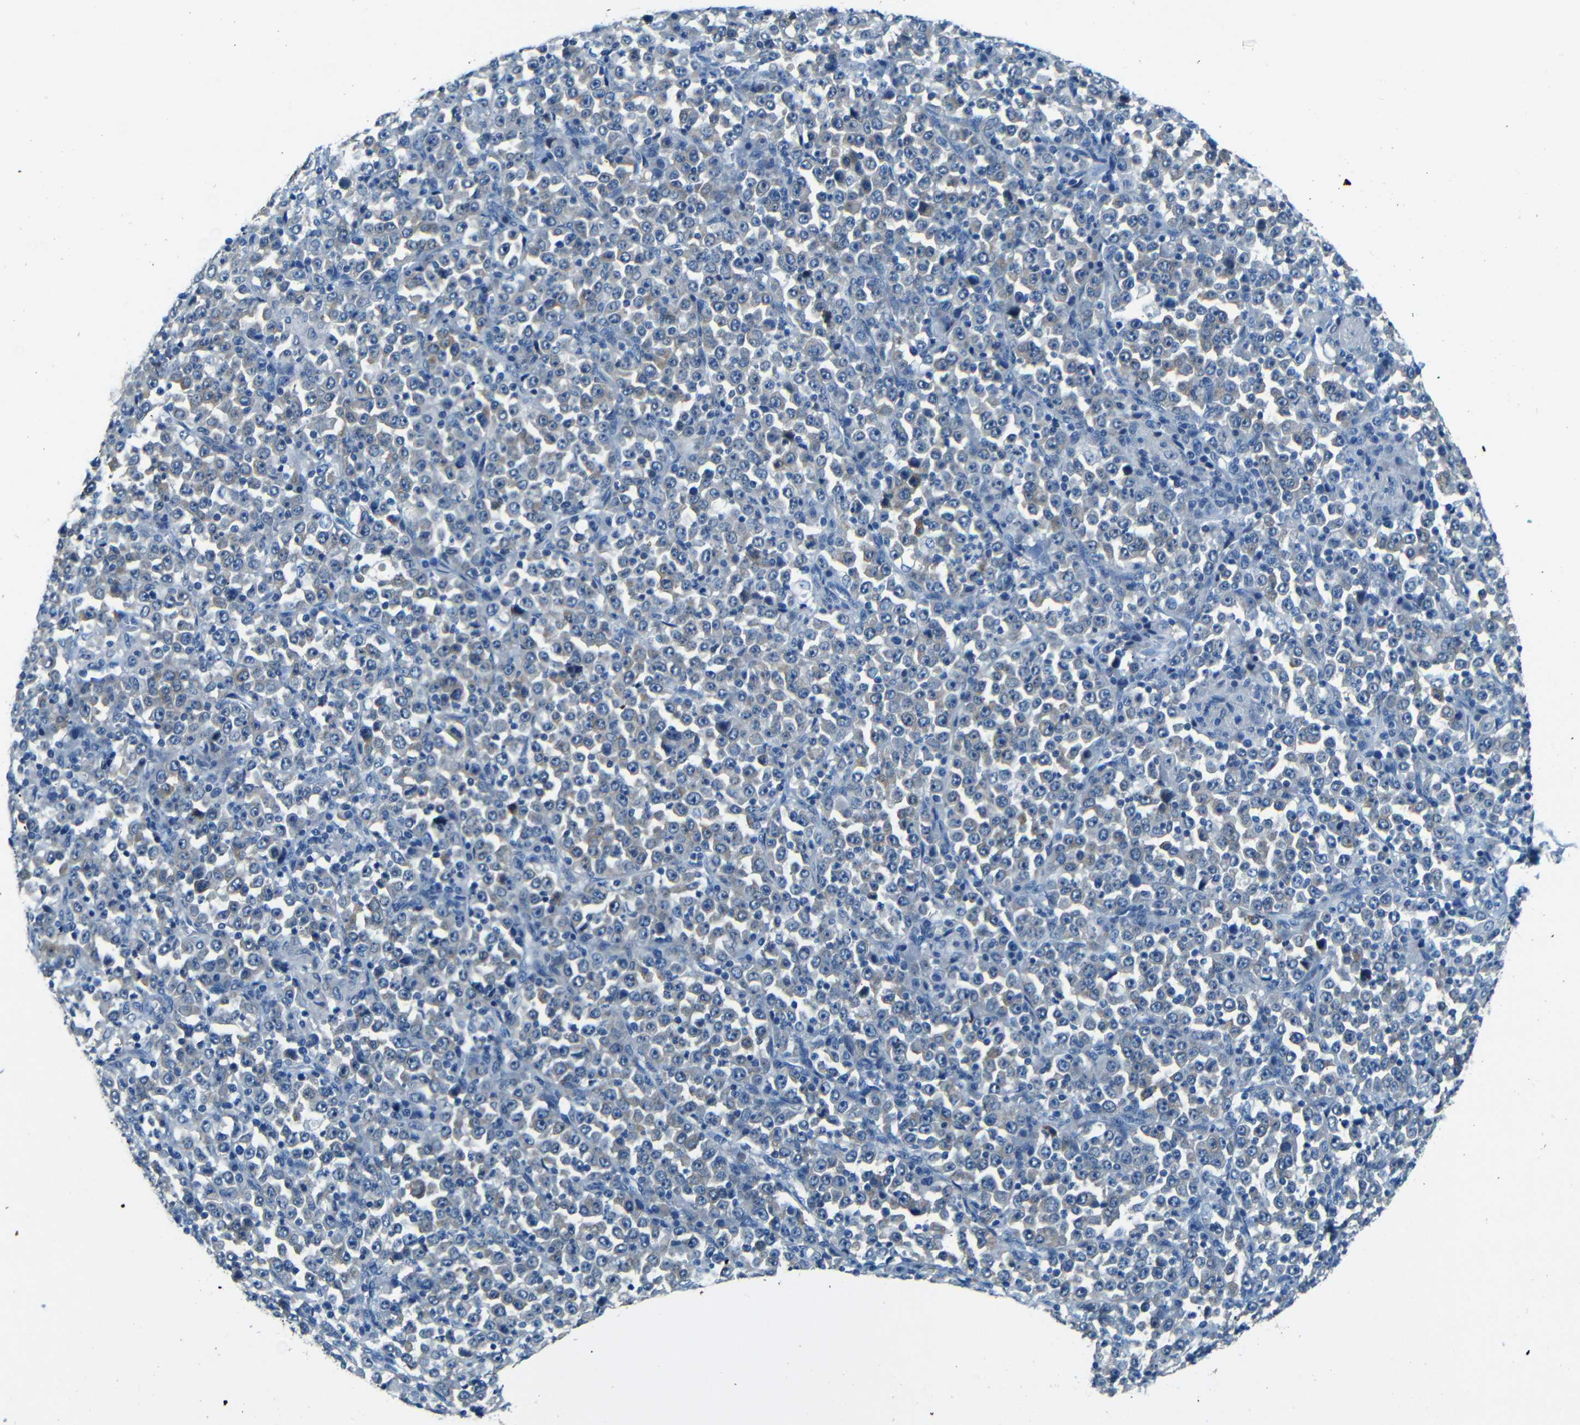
{"staining": {"intensity": "weak", "quantity": "<25%", "location": "cytoplasmic/membranous"}, "tissue": "stomach cancer", "cell_type": "Tumor cells", "image_type": "cancer", "snomed": [{"axis": "morphology", "description": "Normal tissue, NOS"}, {"axis": "morphology", "description": "Adenocarcinoma, NOS"}, {"axis": "topography", "description": "Stomach, upper"}, {"axis": "topography", "description": "Stomach"}], "caption": "This histopathology image is of stomach cancer (adenocarcinoma) stained with immunohistochemistry to label a protein in brown with the nuclei are counter-stained blue. There is no expression in tumor cells.", "gene": "ZMAT1", "patient": {"sex": "male", "age": 59}}